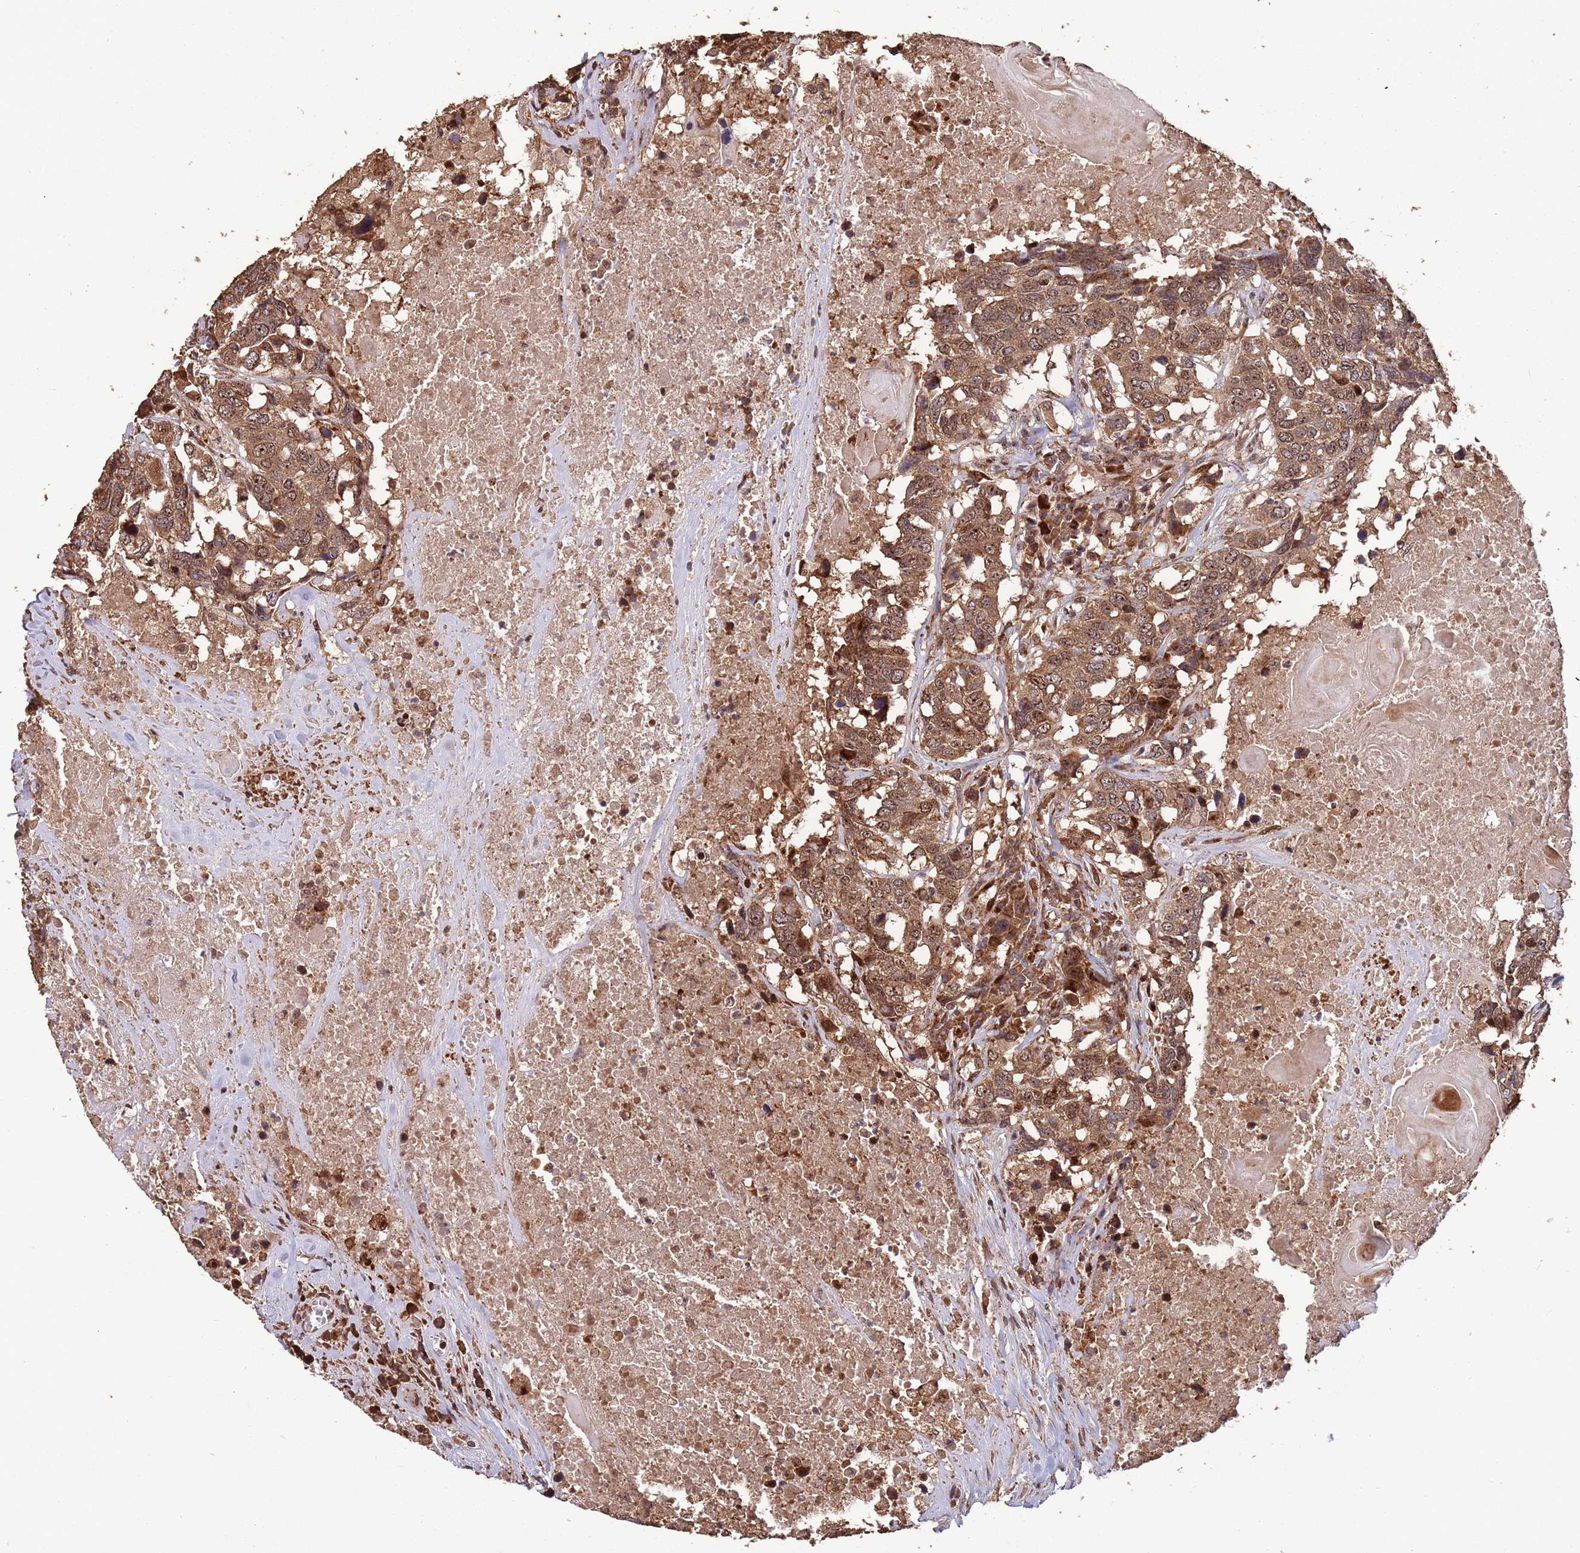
{"staining": {"intensity": "moderate", "quantity": ">75%", "location": "cytoplasmic/membranous,nuclear"}, "tissue": "head and neck cancer", "cell_type": "Tumor cells", "image_type": "cancer", "snomed": [{"axis": "morphology", "description": "Squamous cell carcinoma, NOS"}, {"axis": "topography", "description": "Head-Neck"}], "caption": "About >75% of tumor cells in human squamous cell carcinoma (head and neck) show moderate cytoplasmic/membranous and nuclear protein staining as visualized by brown immunohistochemical staining.", "gene": "ZNF428", "patient": {"sex": "male", "age": 66}}